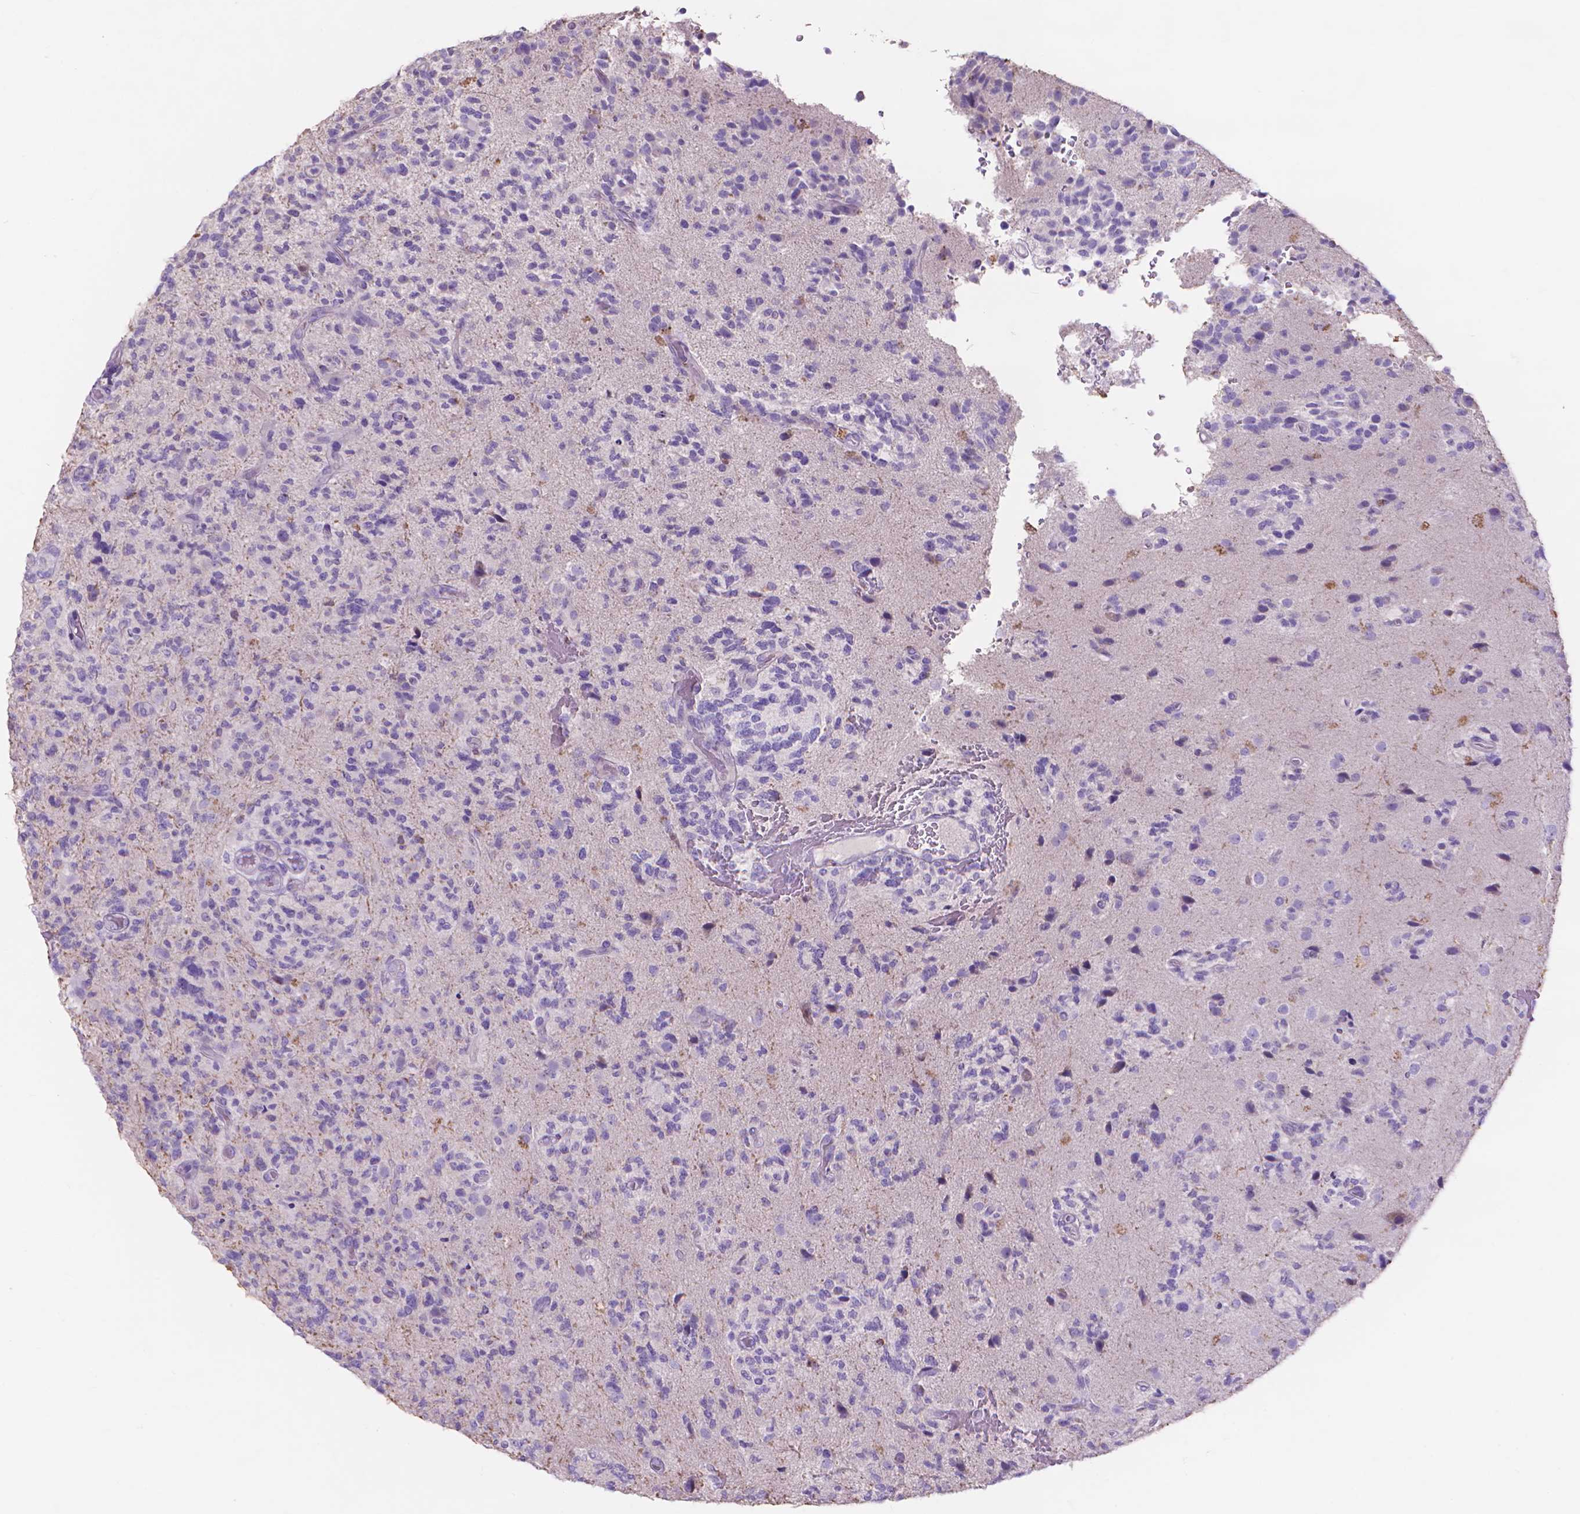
{"staining": {"intensity": "negative", "quantity": "none", "location": "none"}, "tissue": "glioma", "cell_type": "Tumor cells", "image_type": "cancer", "snomed": [{"axis": "morphology", "description": "Glioma, malignant, High grade"}, {"axis": "topography", "description": "Brain"}], "caption": "Malignant glioma (high-grade) stained for a protein using immunohistochemistry reveals no expression tumor cells.", "gene": "MMP11", "patient": {"sex": "female", "age": 71}}